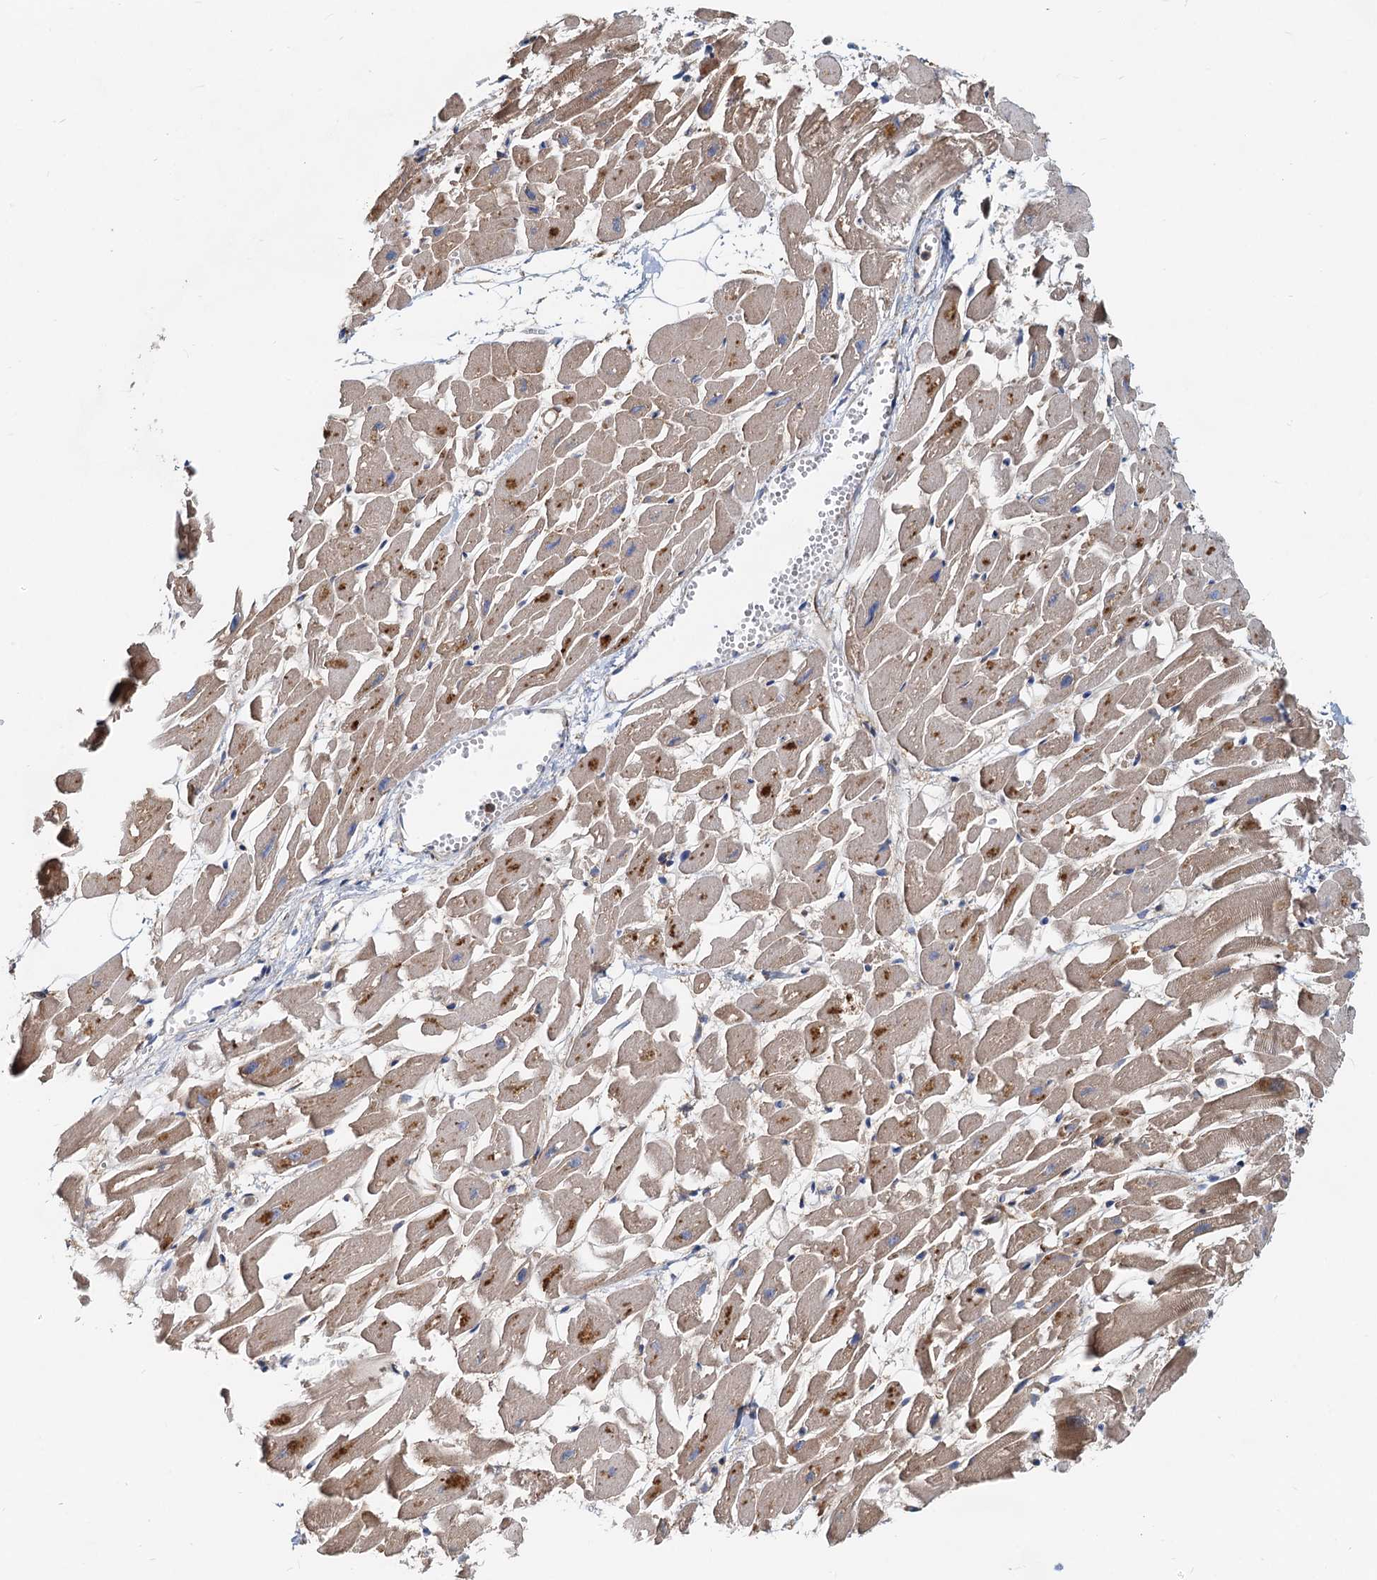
{"staining": {"intensity": "moderate", "quantity": ">75%", "location": "cytoplasmic/membranous"}, "tissue": "heart muscle", "cell_type": "Cardiomyocytes", "image_type": "normal", "snomed": [{"axis": "morphology", "description": "Normal tissue, NOS"}, {"axis": "topography", "description": "Heart"}], "caption": "Normal heart muscle shows moderate cytoplasmic/membranous expression in about >75% of cardiomyocytes, visualized by immunohistochemistry. (DAB (3,3'-diaminobenzidine) IHC with brightfield microscopy, high magnification).", "gene": "LNX2", "patient": {"sex": "female", "age": 64}}